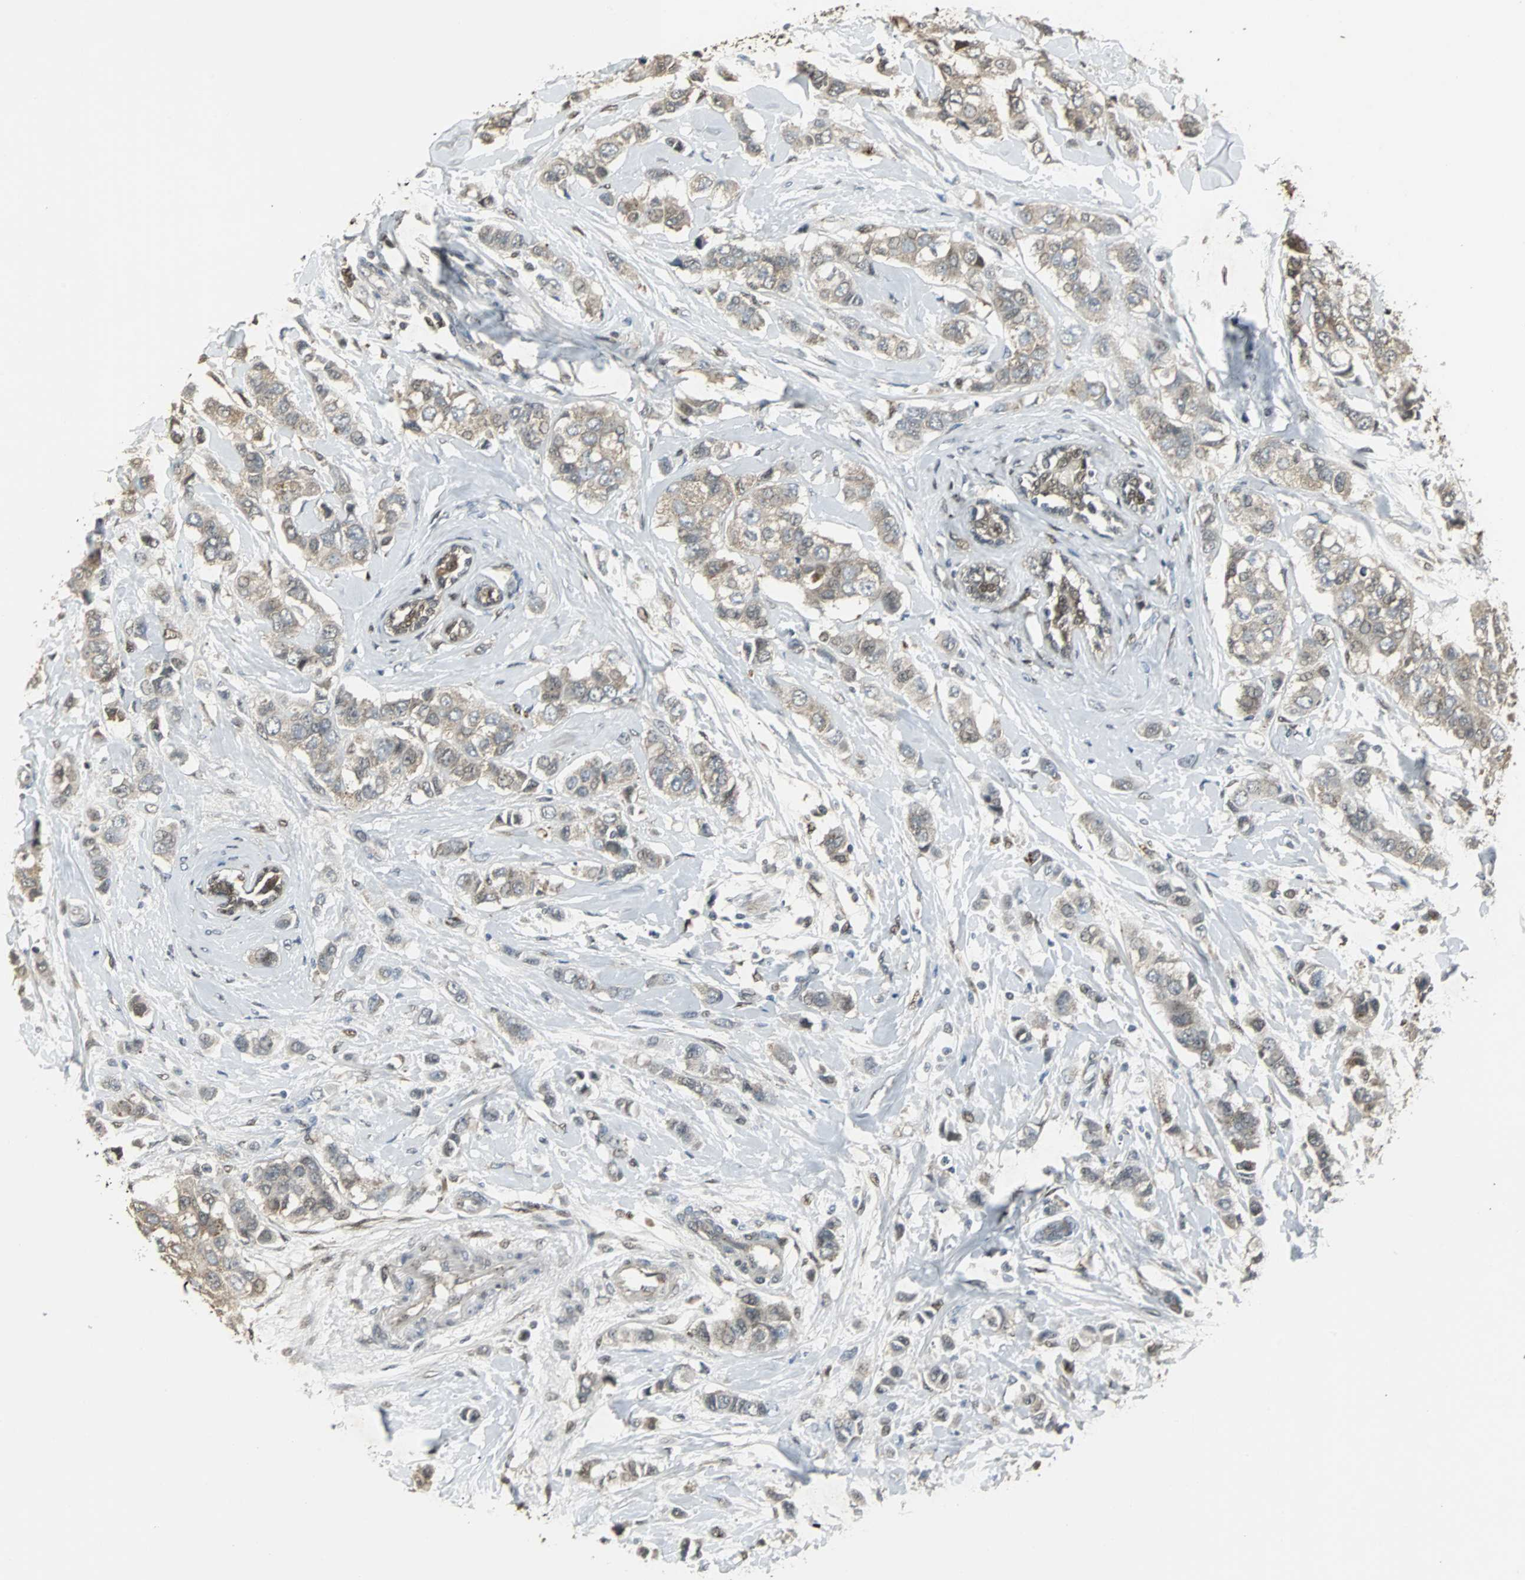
{"staining": {"intensity": "moderate", "quantity": "25%-75%", "location": "cytoplasmic/membranous,nuclear"}, "tissue": "breast cancer", "cell_type": "Tumor cells", "image_type": "cancer", "snomed": [{"axis": "morphology", "description": "Duct carcinoma"}, {"axis": "topography", "description": "Breast"}], "caption": "Immunohistochemical staining of invasive ductal carcinoma (breast) reveals moderate cytoplasmic/membranous and nuclear protein expression in about 25%-75% of tumor cells.", "gene": "PLIN3", "patient": {"sex": "female", "age": 50}}